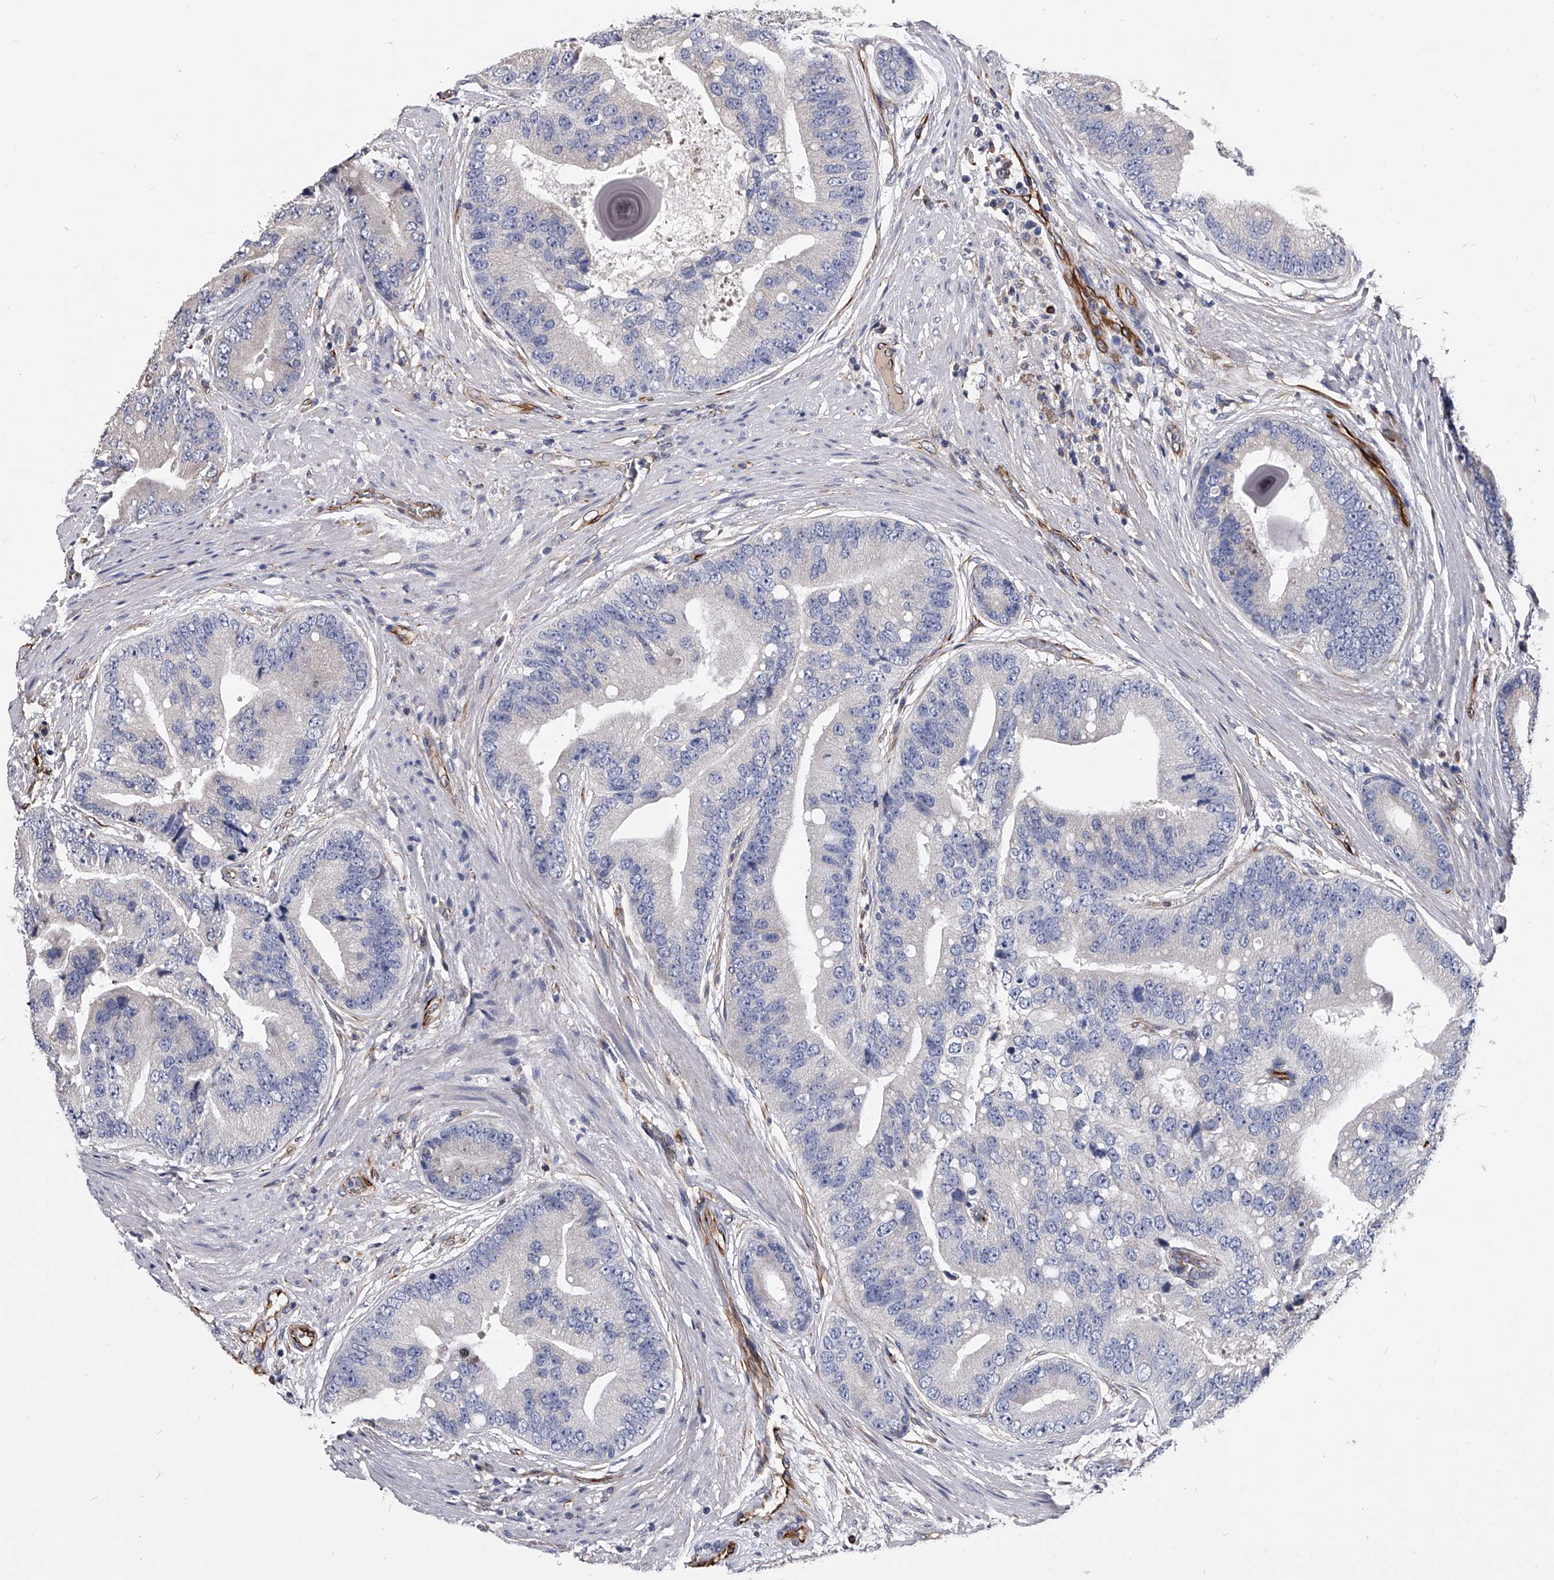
{"staining": {"intensity": "negative", "quantity": "none", "location": "none"}, "tissue": "prostate cancer", "cell_type": "Tumor cells", "image_type": "cancer", "snomed": [{"axis": "morphology", "description": "Adenocarcinoma, High grade"}, {"axis": "topography", "description": "Prostate"}], "caption": "A photomicrograph of human prostate cancer (high-grade adenocarcinoma) is negative for staining in tumor cells.", "gene": "EFCAB7", "patient": {"sex": "male", "age": 70}}